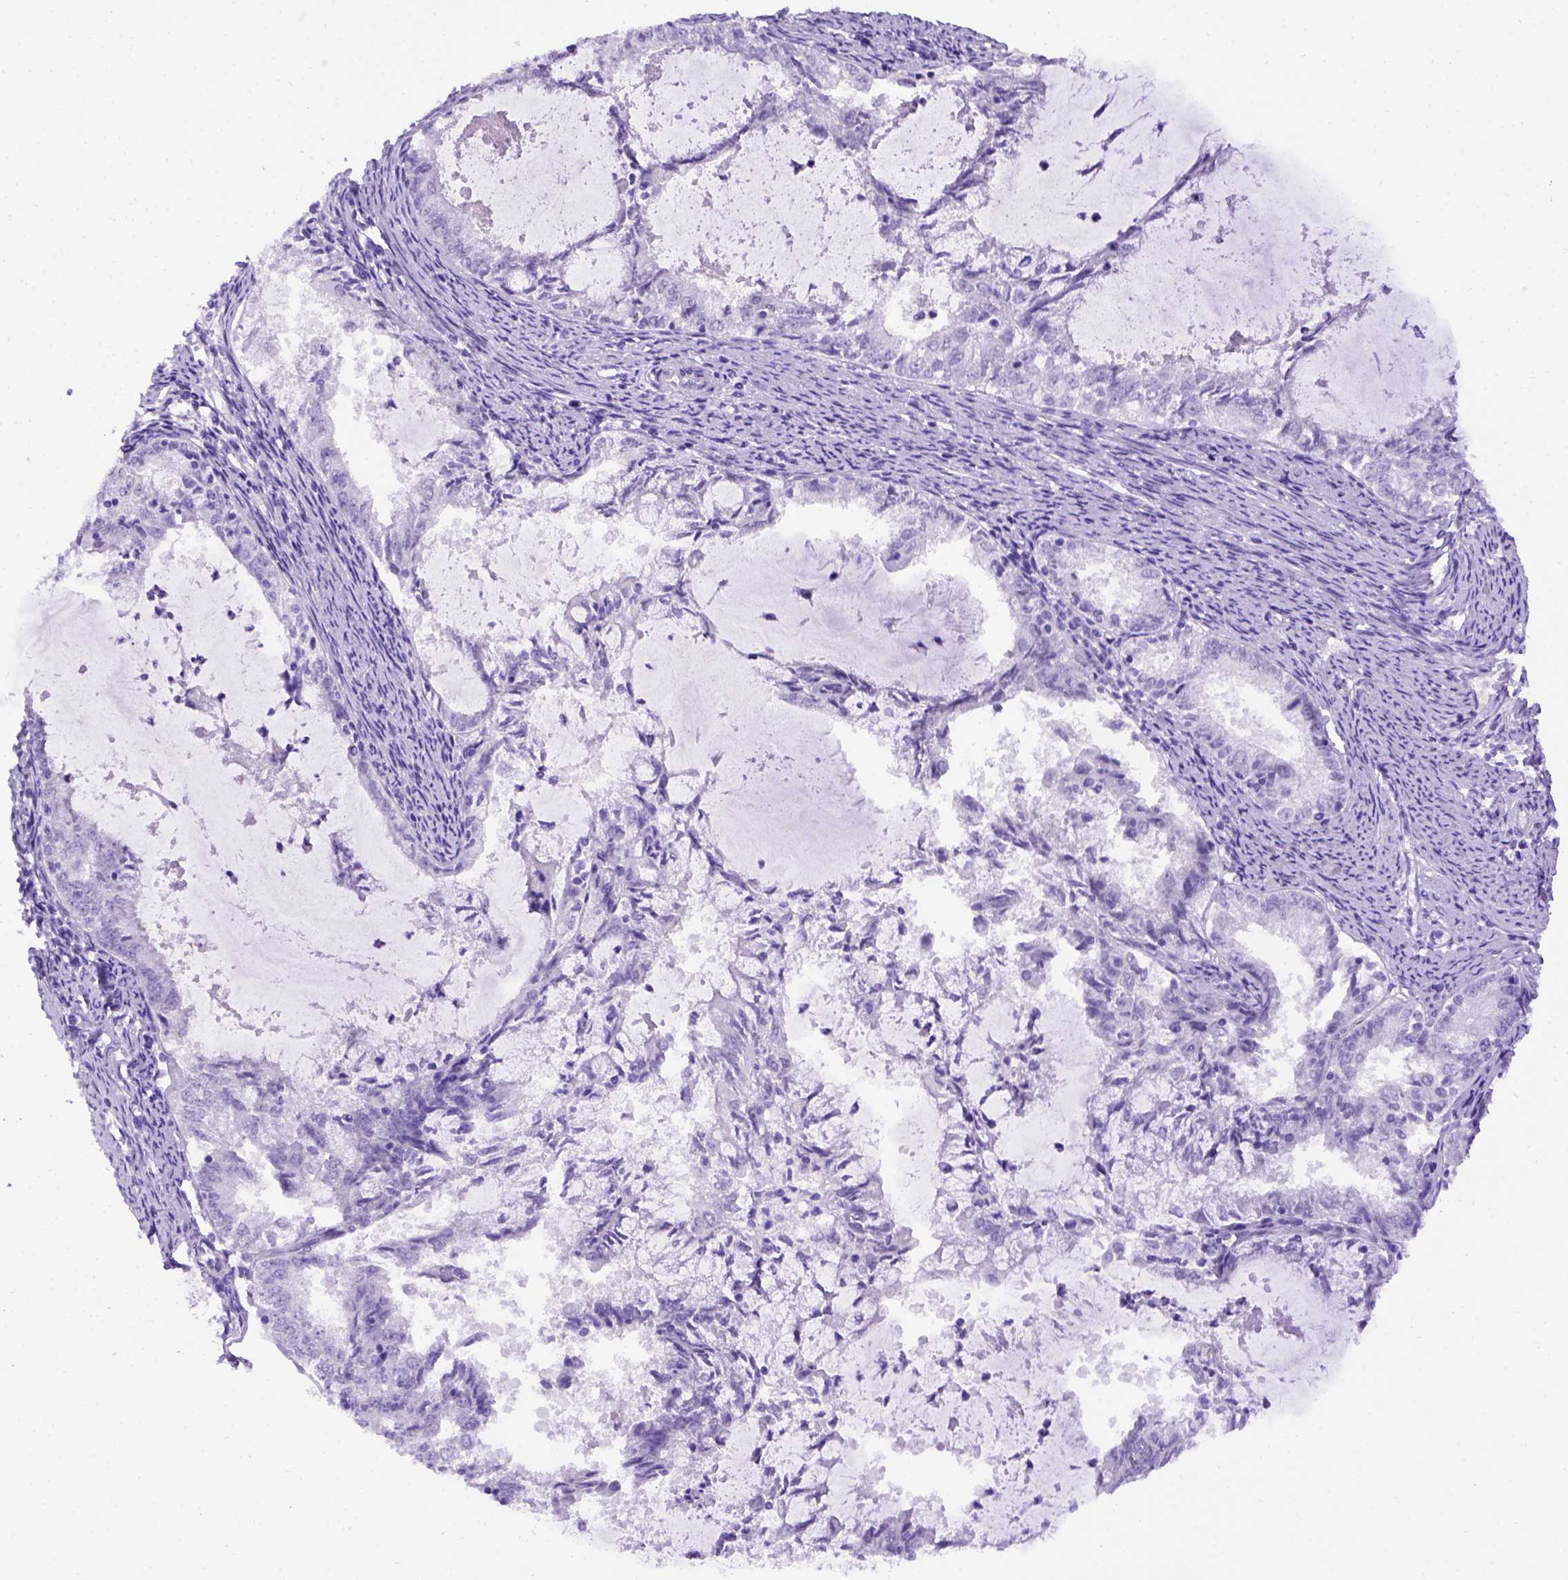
{"staining": {"intensity": "negative", "quantity": "none", "location": "none"}, "tissue": "endometrial cancer", "cell_type": "Tumor cells", "image_type": "cancer", "snomed": [{"axis": "morphology", "description": "Adenocarcinoma, NOS"}, {"axis": "topography", "description": "Endometrium"}], "caption": "This is an immunohistochemistry histopathology image of endometrial adenocarcinoma. There is no staining in tumor cells.", "gene": "ADAM12", "patient": {"sex": "female", "age": 57}}